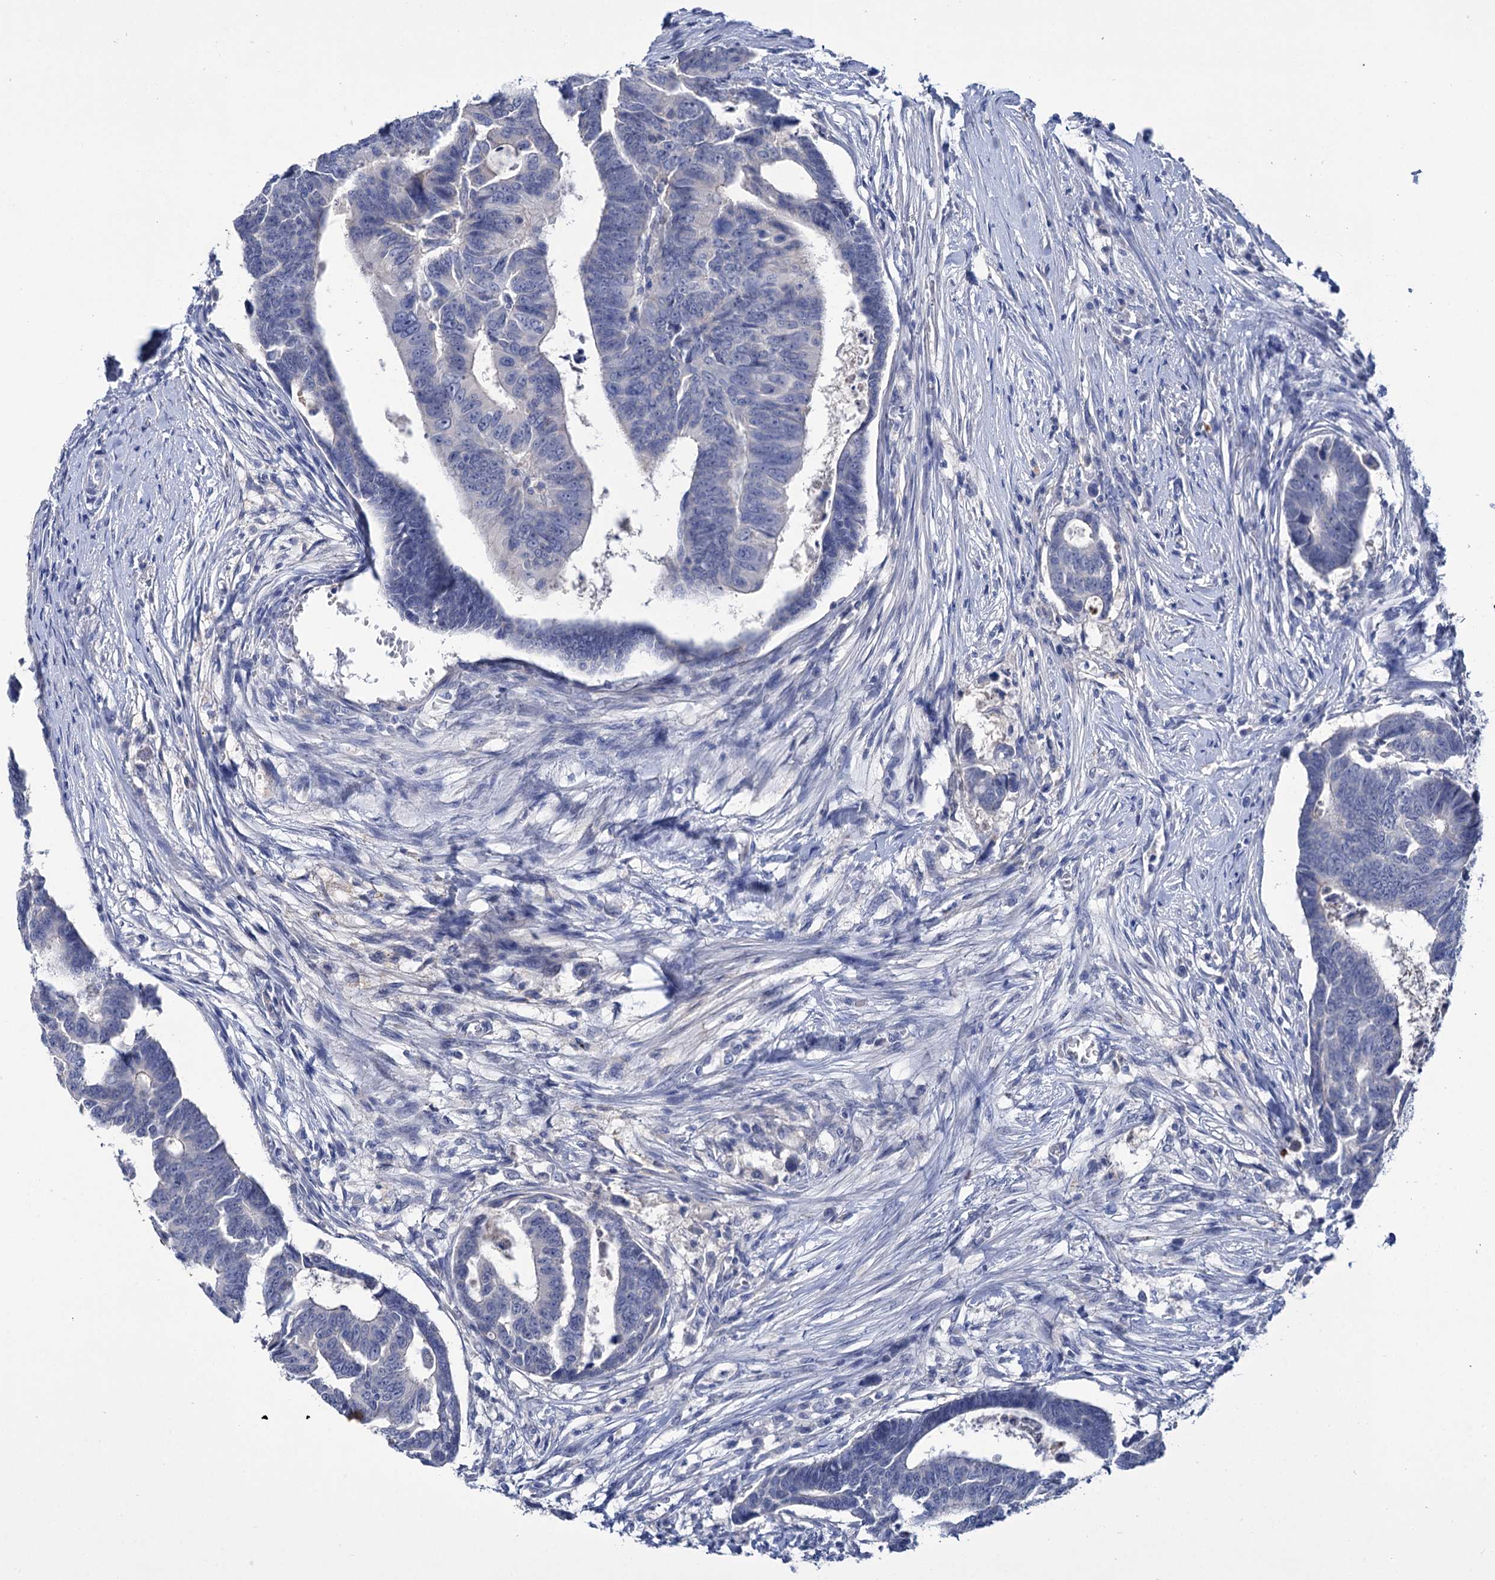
{"staining": {"intensity": "negative", "quantity": "none", "location": "none"}, "tissue": "colorectal cancer", "cell_type": "Tumor cells", "image_type": "cancer", "snomed": [{"axis": "morphology", "description": "Adenocarcinoma, NOS"}, {"axis": "topography", "description": "Rectum"}], "caption": "A histopathology image of human adenocarcinoma (colorectal) is negative for staining in tumor cells. (DAB (3,3'-diaminobenzidine) immunohistochemistry with hematoxylin counter stain).", "gene": "LYZL4", "patient": {"sex": "female", "age": 65}}